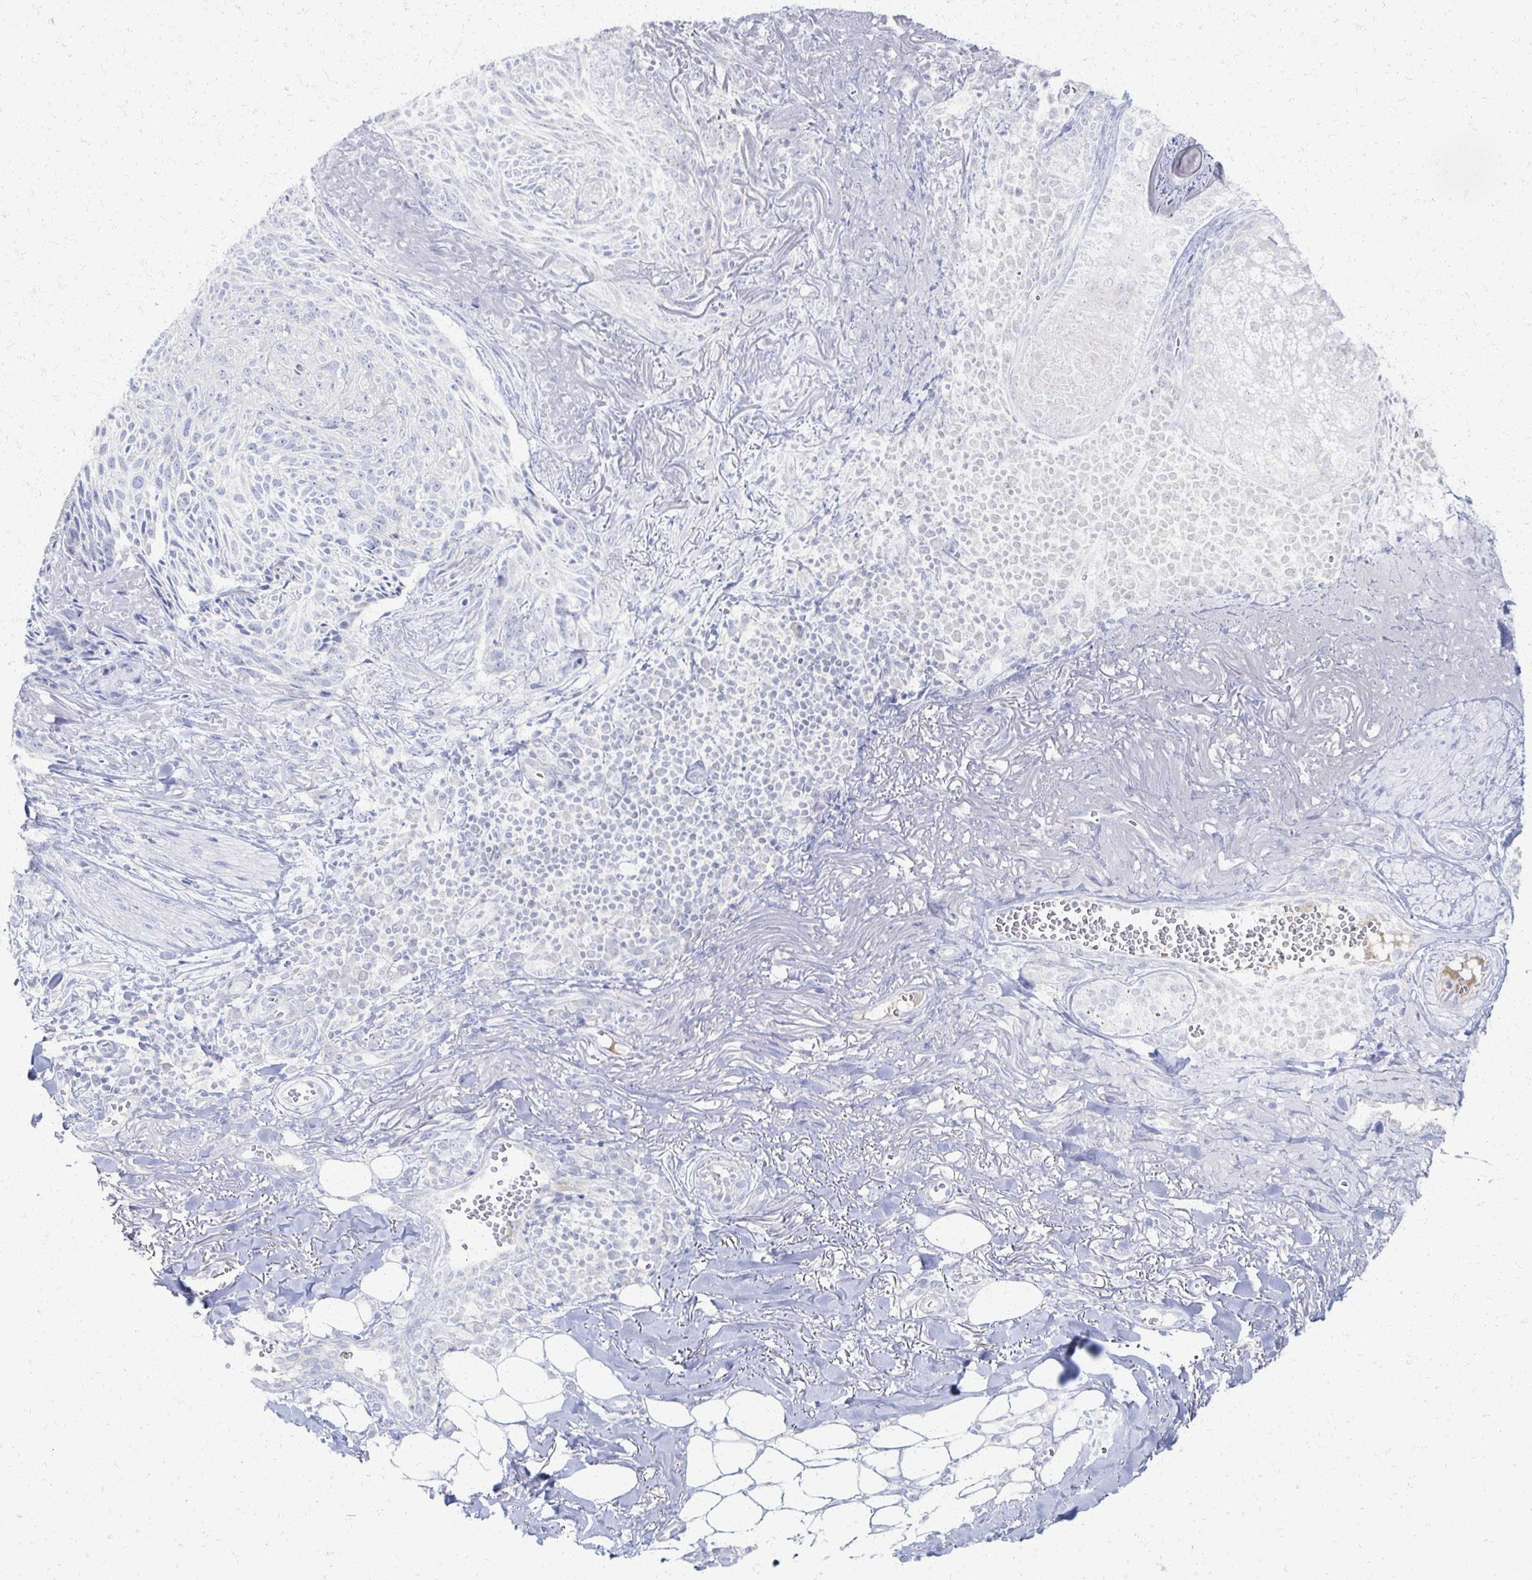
{"staining": {"intensity": "negative", "quantity": "none", "location": "none"}, "tissue": "skin cancer", "cell_type": "Tumor cells", "image_type": "cancer", "snomed": [{"axis": "morphology", "description": "Basal cell carcinoma"}, {"axis": "topography", "description": "Skin"}, {"axis": "topography", "description": "Skin of face"}], "caption": "Immunohistochemistry of basal cell carcinoma (skin) demonstrates no expression in tumor cells. (Immunohistochemistry, brightfield microscopy, high magnification).", "gene": "PRR20A", "patient": {"sex": "female", "age": 95}}